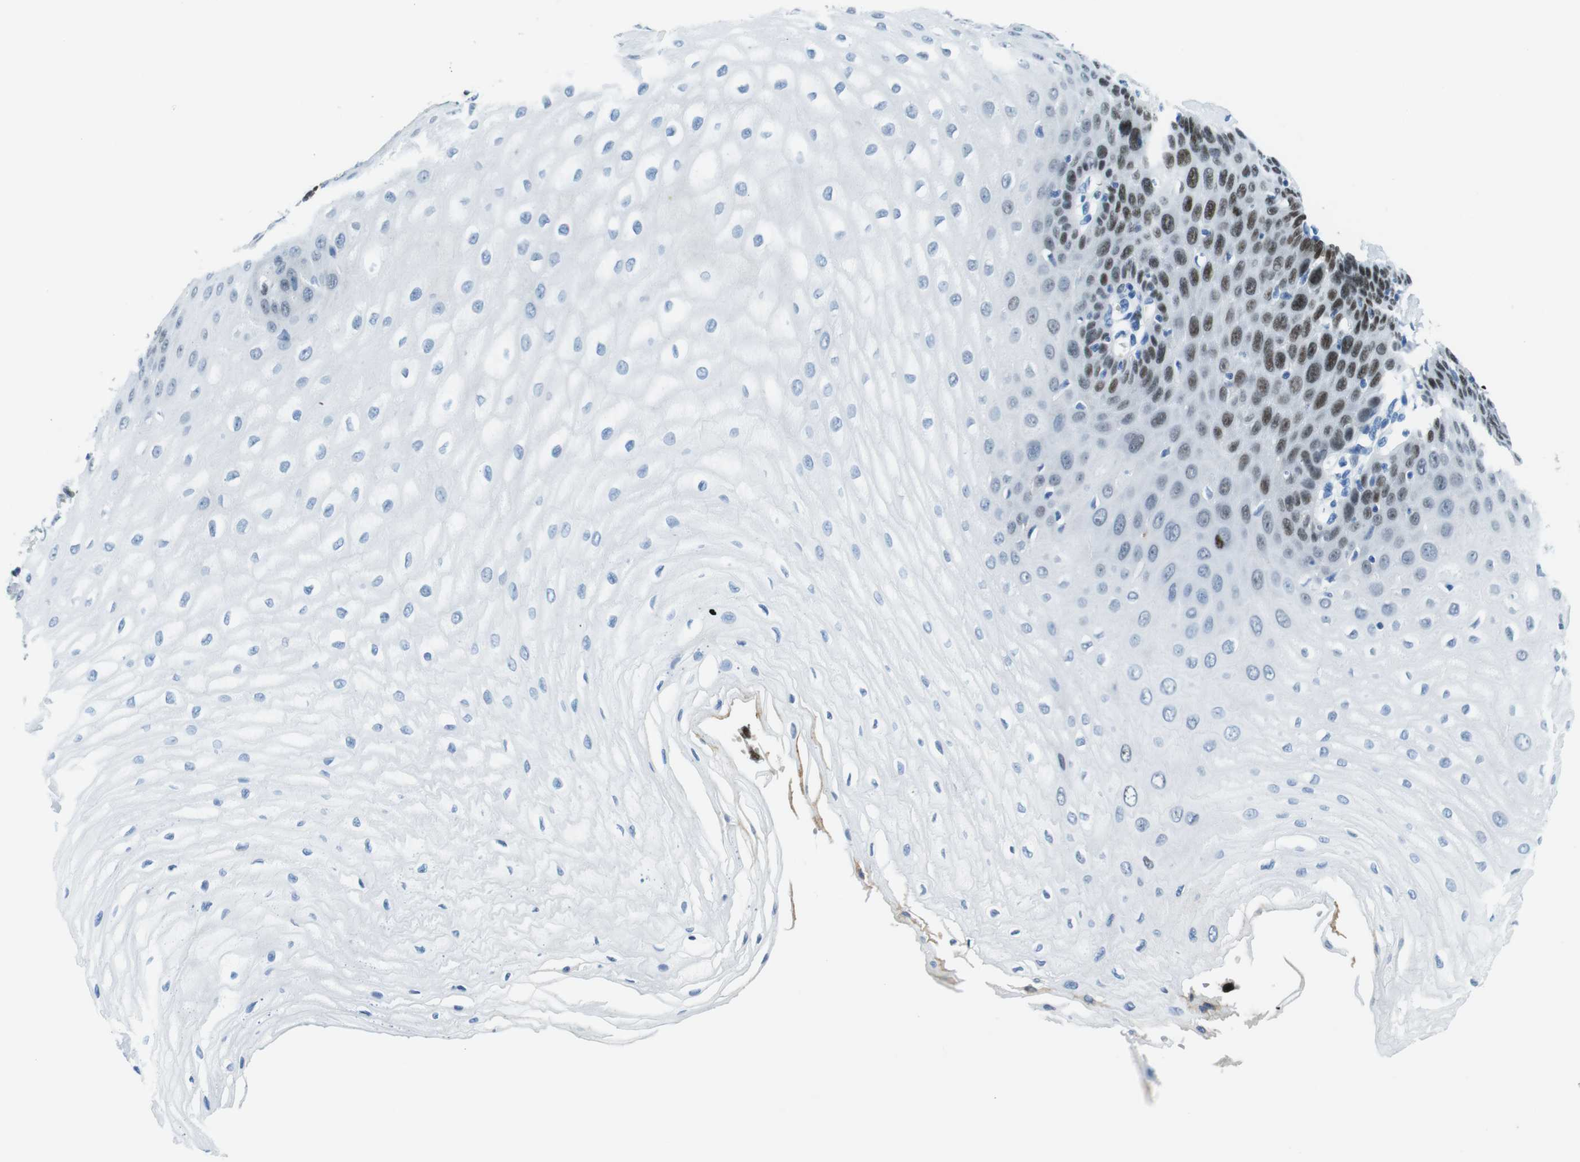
{"staining": {"intensity": "moderate", "quantity": "<25%", "location": "nuclear"}, "tissue": "esophagus", "cell_type": "Squamous epithelial cells", "image_type": "normal", "snomed": [{"axis": "morphology", "description": "Normal tissue, NOS"}, {"axis": "morphology", "description": "Squamous cell carcinoma, NOS"}, {"axis": "topography", "description": "Esophagus"}], "caption": "Immunohistochemistry (IHC) of benign human esophagus exhibits low levels of moderate nuclear positivity in about <25% of squamous epithelial cells.", "gene": "TFAP2C", "patient": {"sex": "male", "age": 65}}